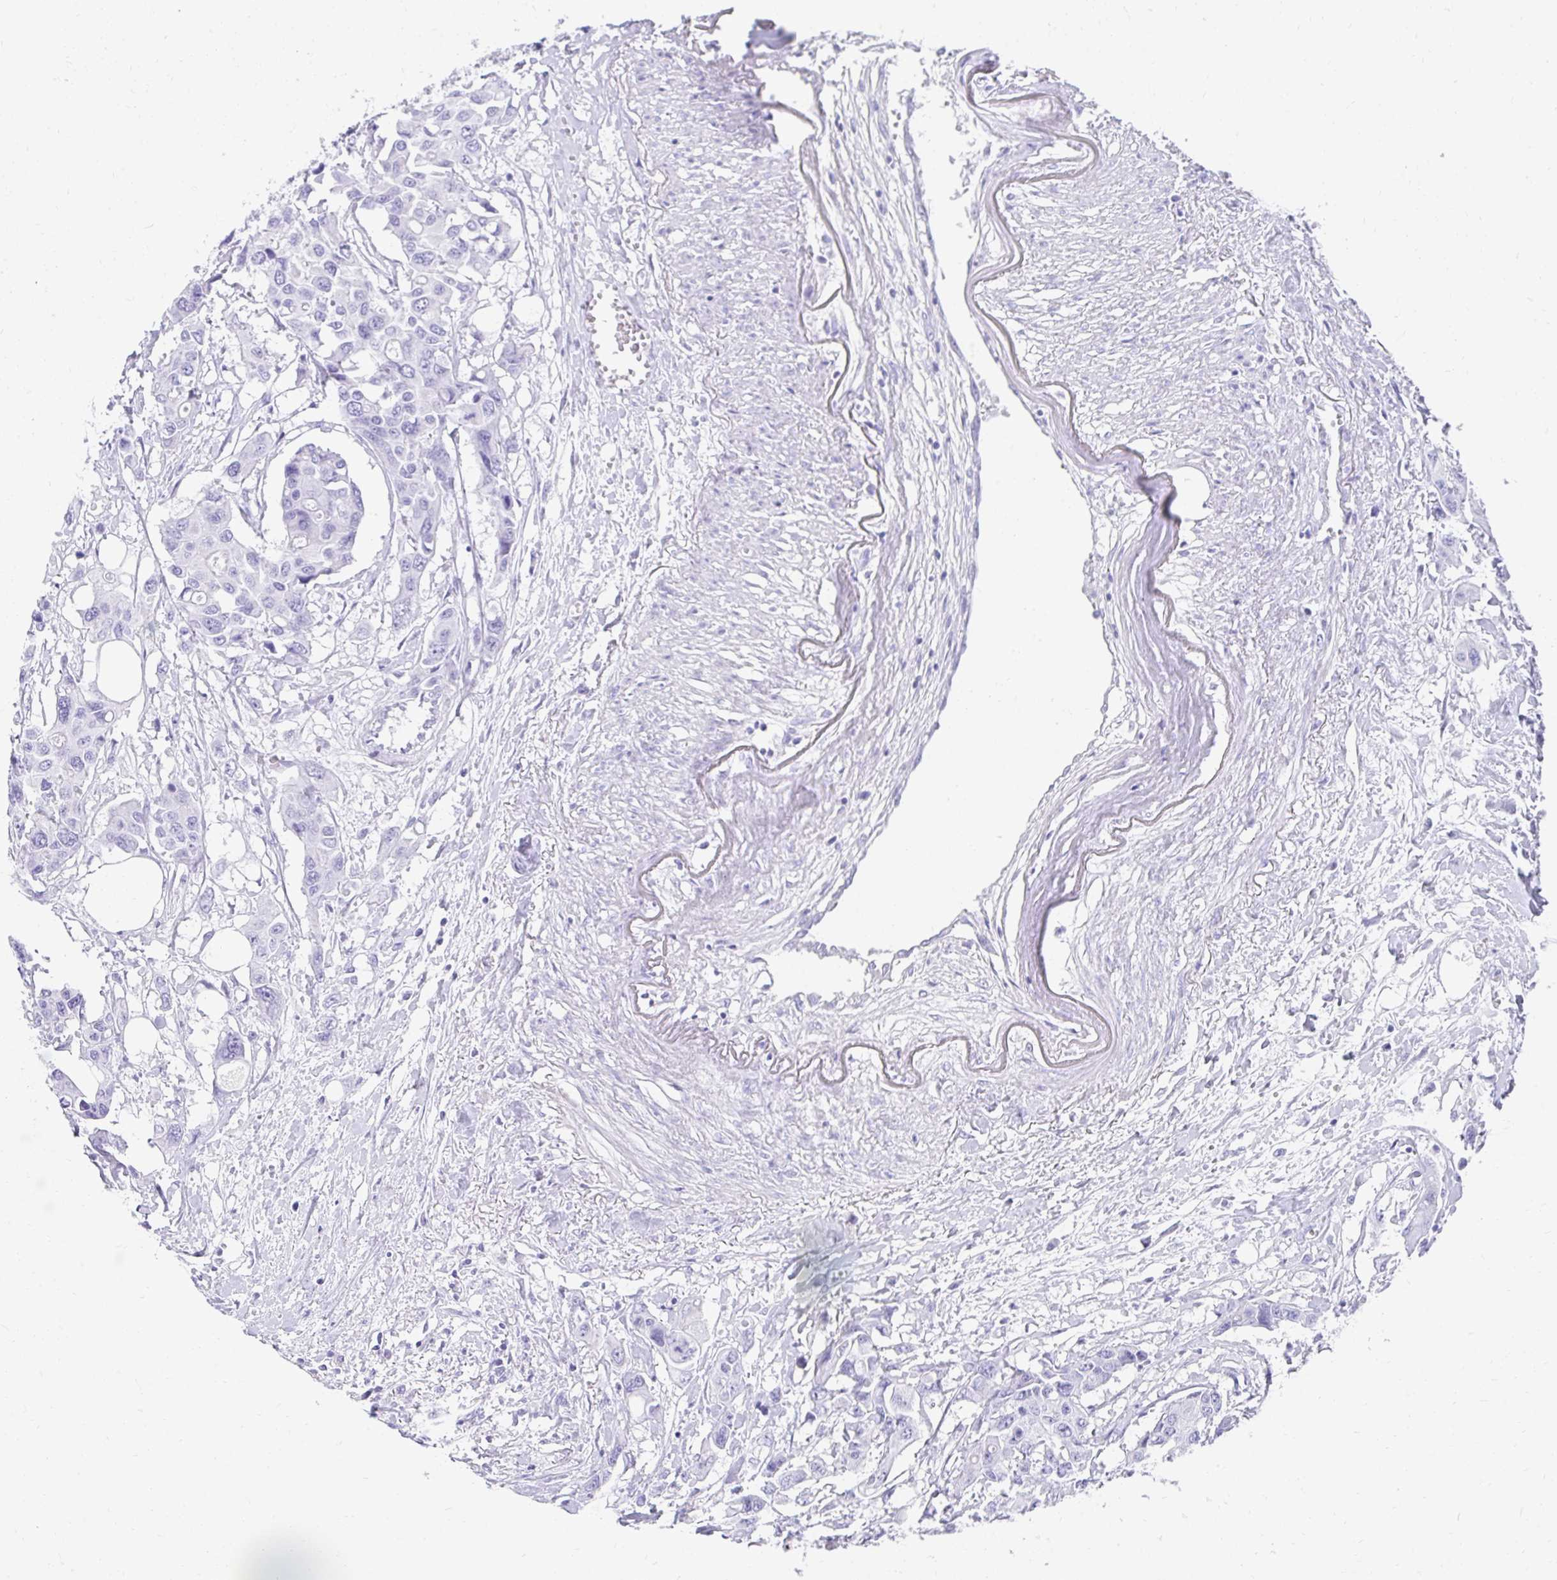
{"staining": {"intensity": "negative", "quantity": "none", "location": "none"}, "tissue": "colorectal cancer", "cell_type": "Tumor cells", "image_type": "cancer", "snomed": [{"axis": "morphology", "description": "Adenocarcinoma, NOS"}, {"axis": "topography", "description": "Colon"}], "caption": "The photomicrograph shows no staining of tumor cells in colorectal adenocarcinoma.", "gene": "TNNT1", "patient": {"sex": "male", "age": 77}}